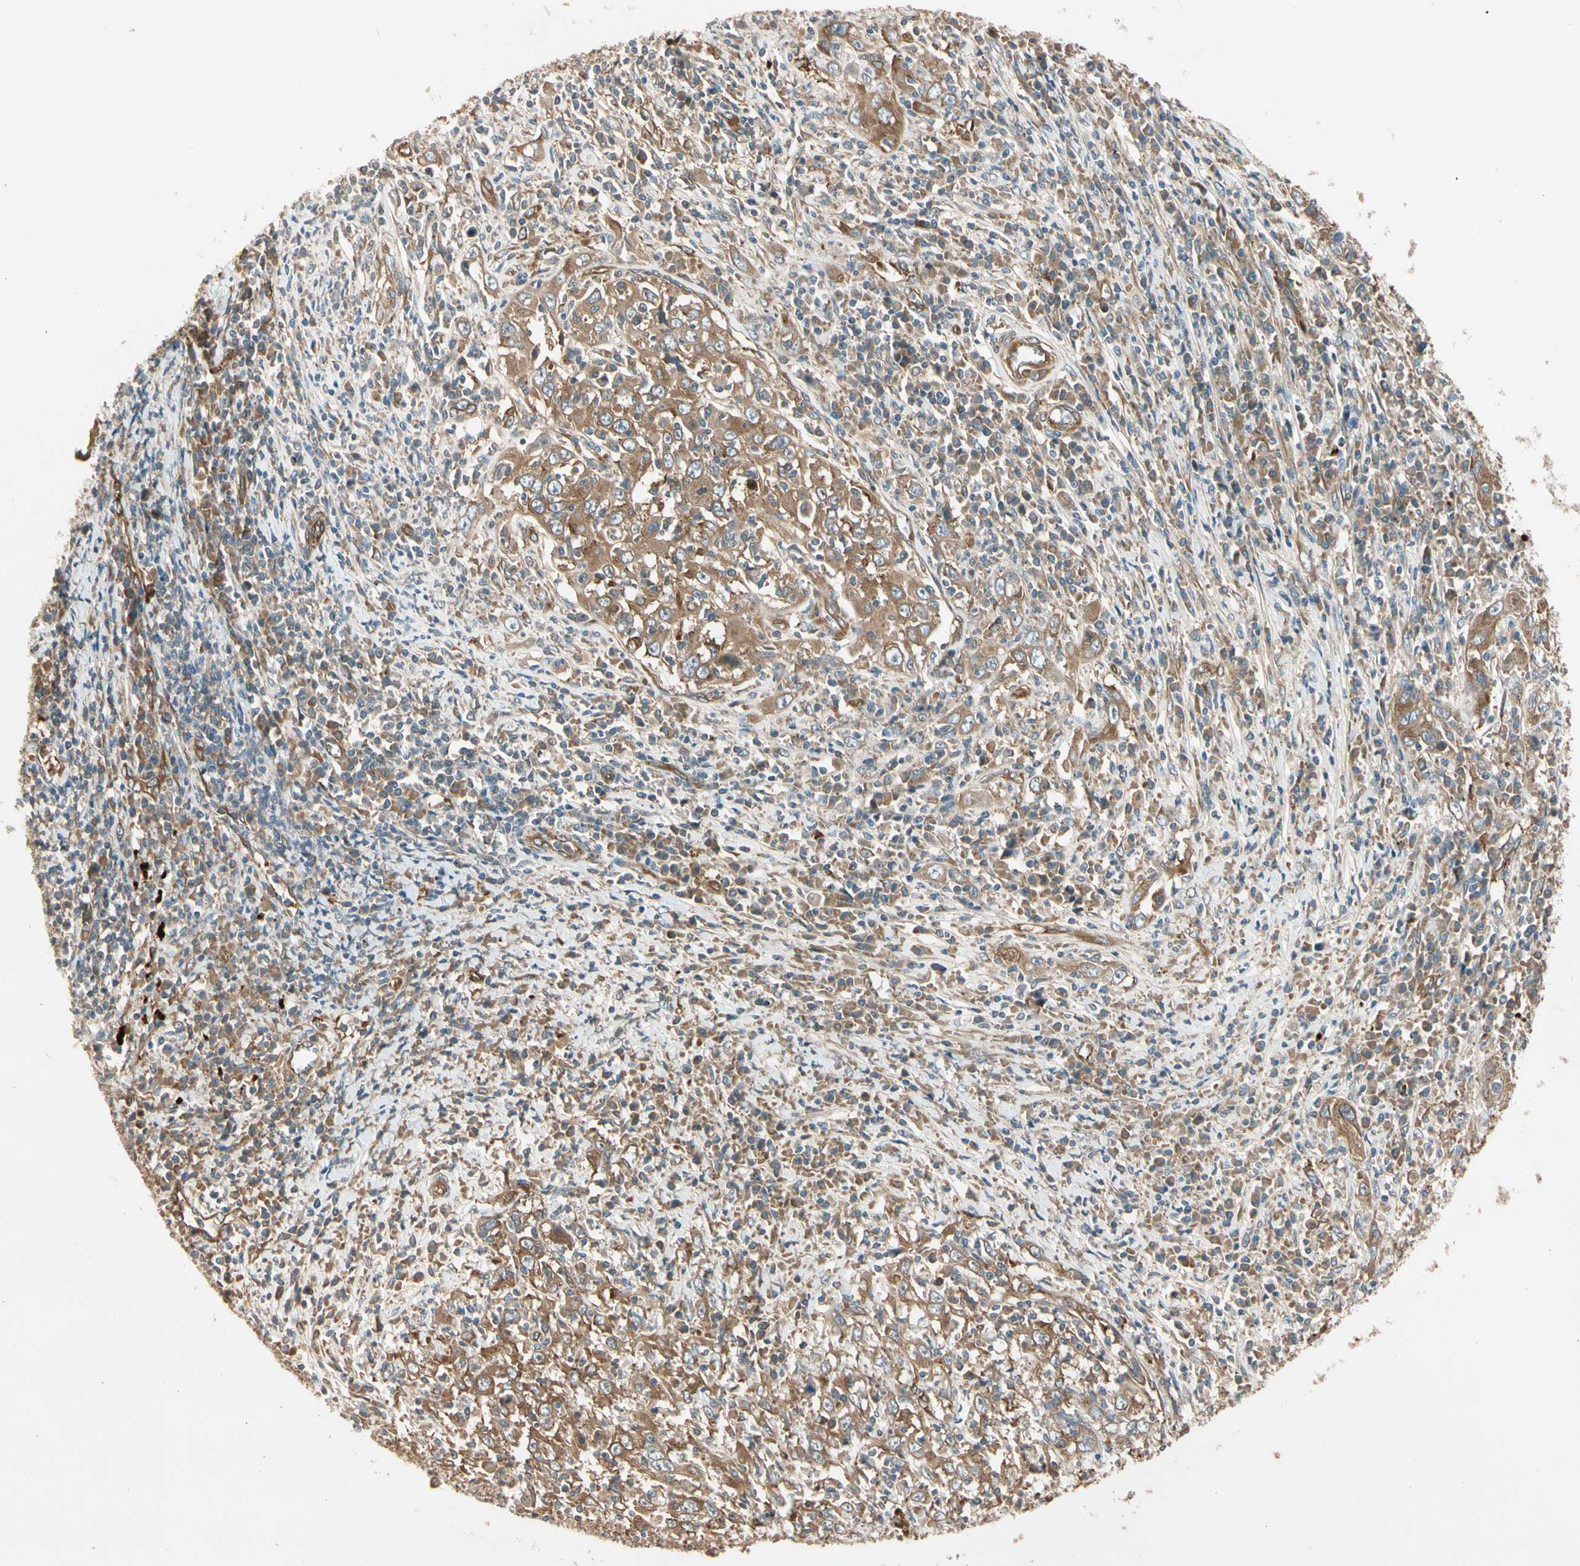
{"staining": {"intensity": "weak", "quantity": ">75%", "location": "cytoplasmic/membranous"}, "tissue": "cervical cancer", "cell_type": "Tumor cells", "image_type": "cancer", "snomed": [{"axis": "morphology", "description": "Squamous cell carcinoma, NOS"}, {"axis": "topography", "description": "Cervix"}], "caption": "DAB immunohistochemical staining of cervical cancer displays weak cytoplasmic/membranous protein staining in approximately >75% of tumor cells. (IHC, brightfield microscopy, high magnification).", "gene": "ROCK2", "patient": {"sex": "female", "age": 46}}